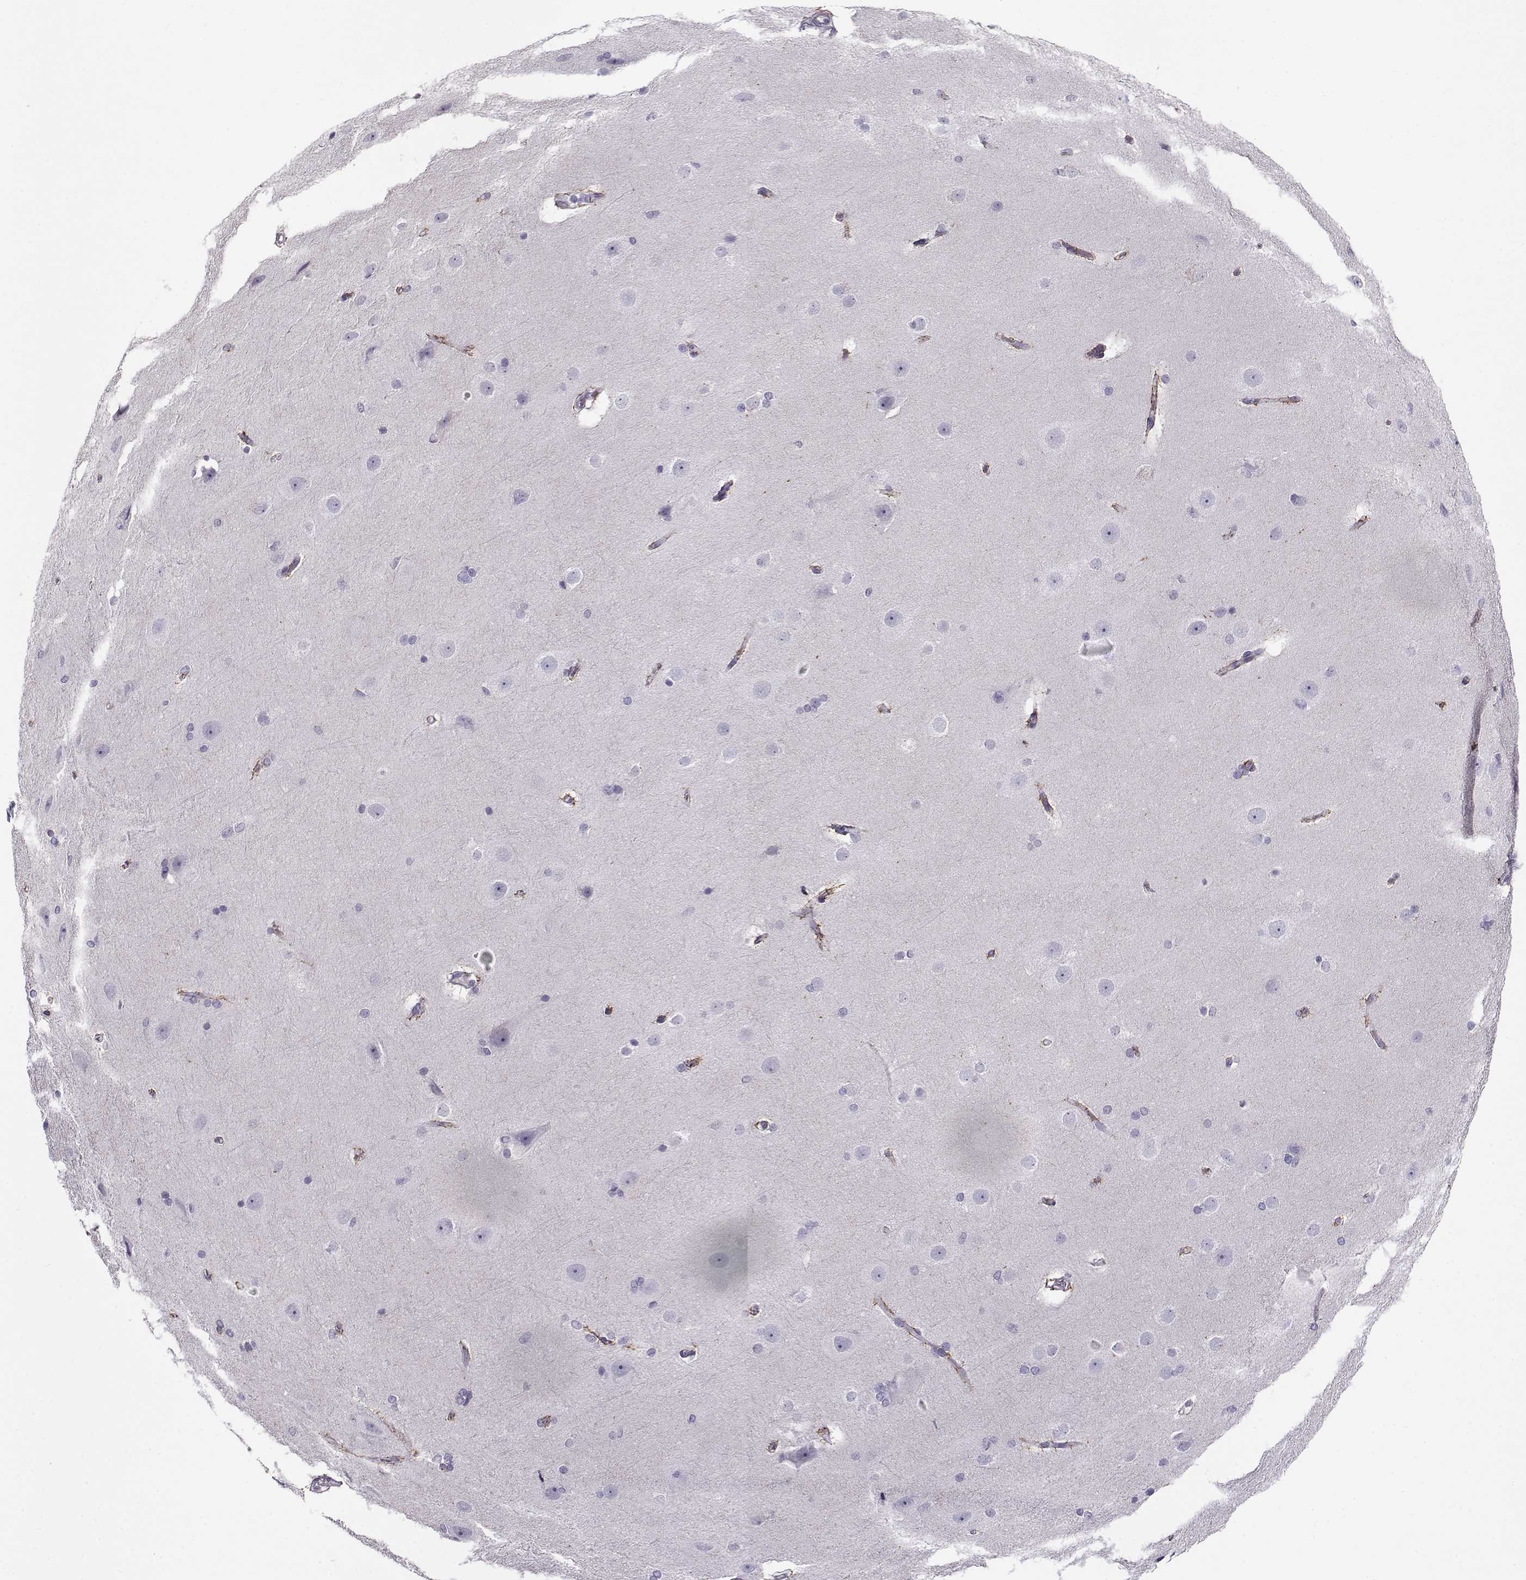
{"staining": {"intensity": "moderate", "quantity": "<25%", "location": "cytoplasmic/membranous"}, "tissue": "hippocampus", "cell_type": "Glial cells", "image_type": "normal", "snomed": [{"axis": "morphology", "description": "Normal tissue, NOS"}, {"axis": "topography", "description": "Cerebral cortex"}, {"axis": "topography", "description": "Hippocampus"}], "caption": "Hippocampus stained for a protein (brown) reveals moderate cytoplasmic/membranous positive staining in approximately <25% of glial cells.", "gene": "NPW", "patient": {"sex": "female", "age": 19}}